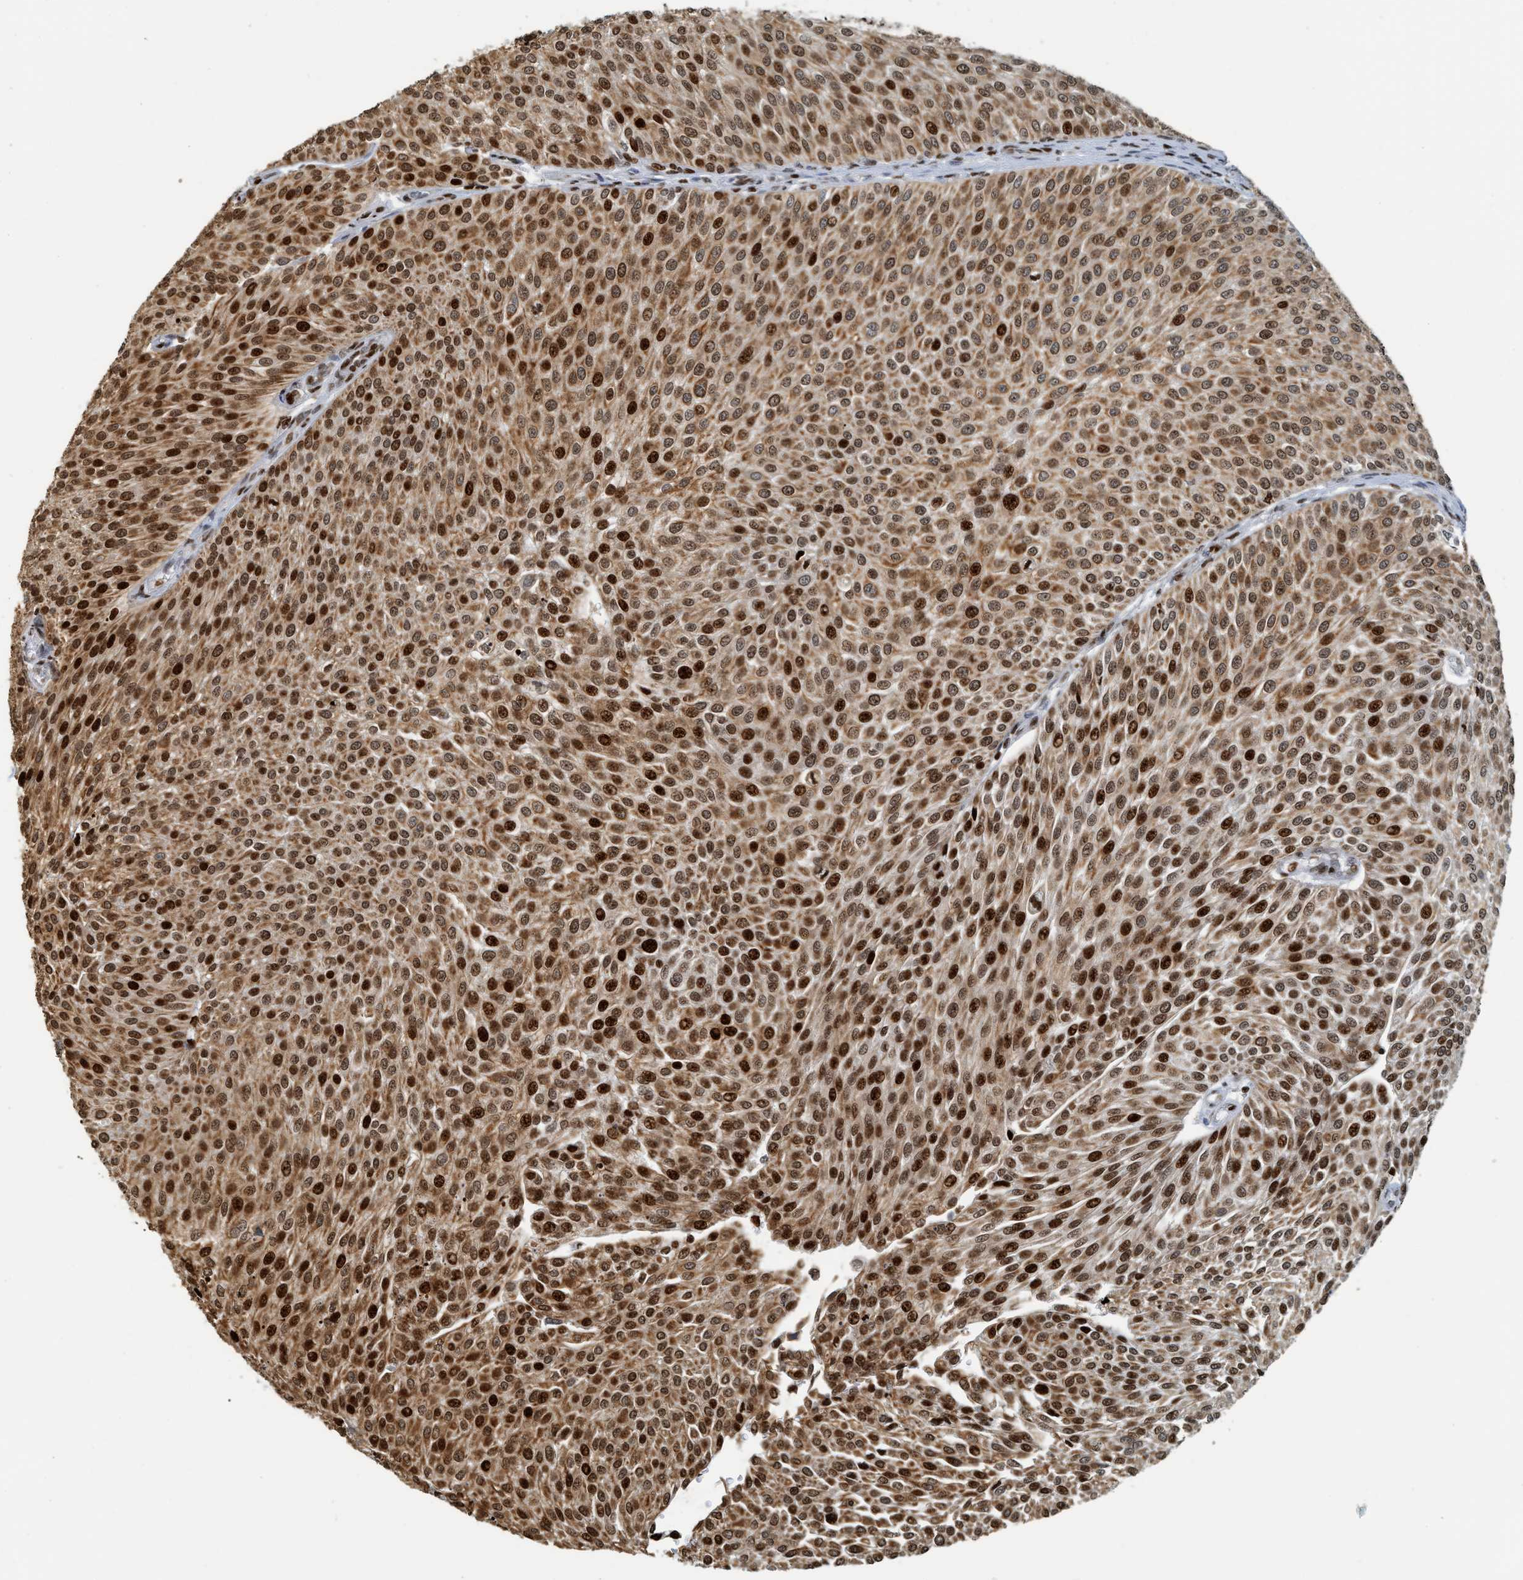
{"staining": {"intensity": "strong", "quantity": ">75%", "location": "cytoplasmic/membranous,nuclear"}, "tissue": "urothelial cancer", "cell_type": "Tumor cells", "image_type": "cancer", "snomed": [{"axis": "morphology", "description": "Urothelial carcinoma, Low grade"}, {"axis": "topography", "description": "Smooth muscle"}, {"axis": "topography", "description": "Urinary bladder"}], "caption": "IHC (DAB) staining of urothelial carcinoma (low-grade) demonstrates strong cytoplasmic/membranous and nuclear protein positivity in approximately >75% of tumor cells.", "gene": "SH3D19", "patient": {"sex": "male", "age": 60}}